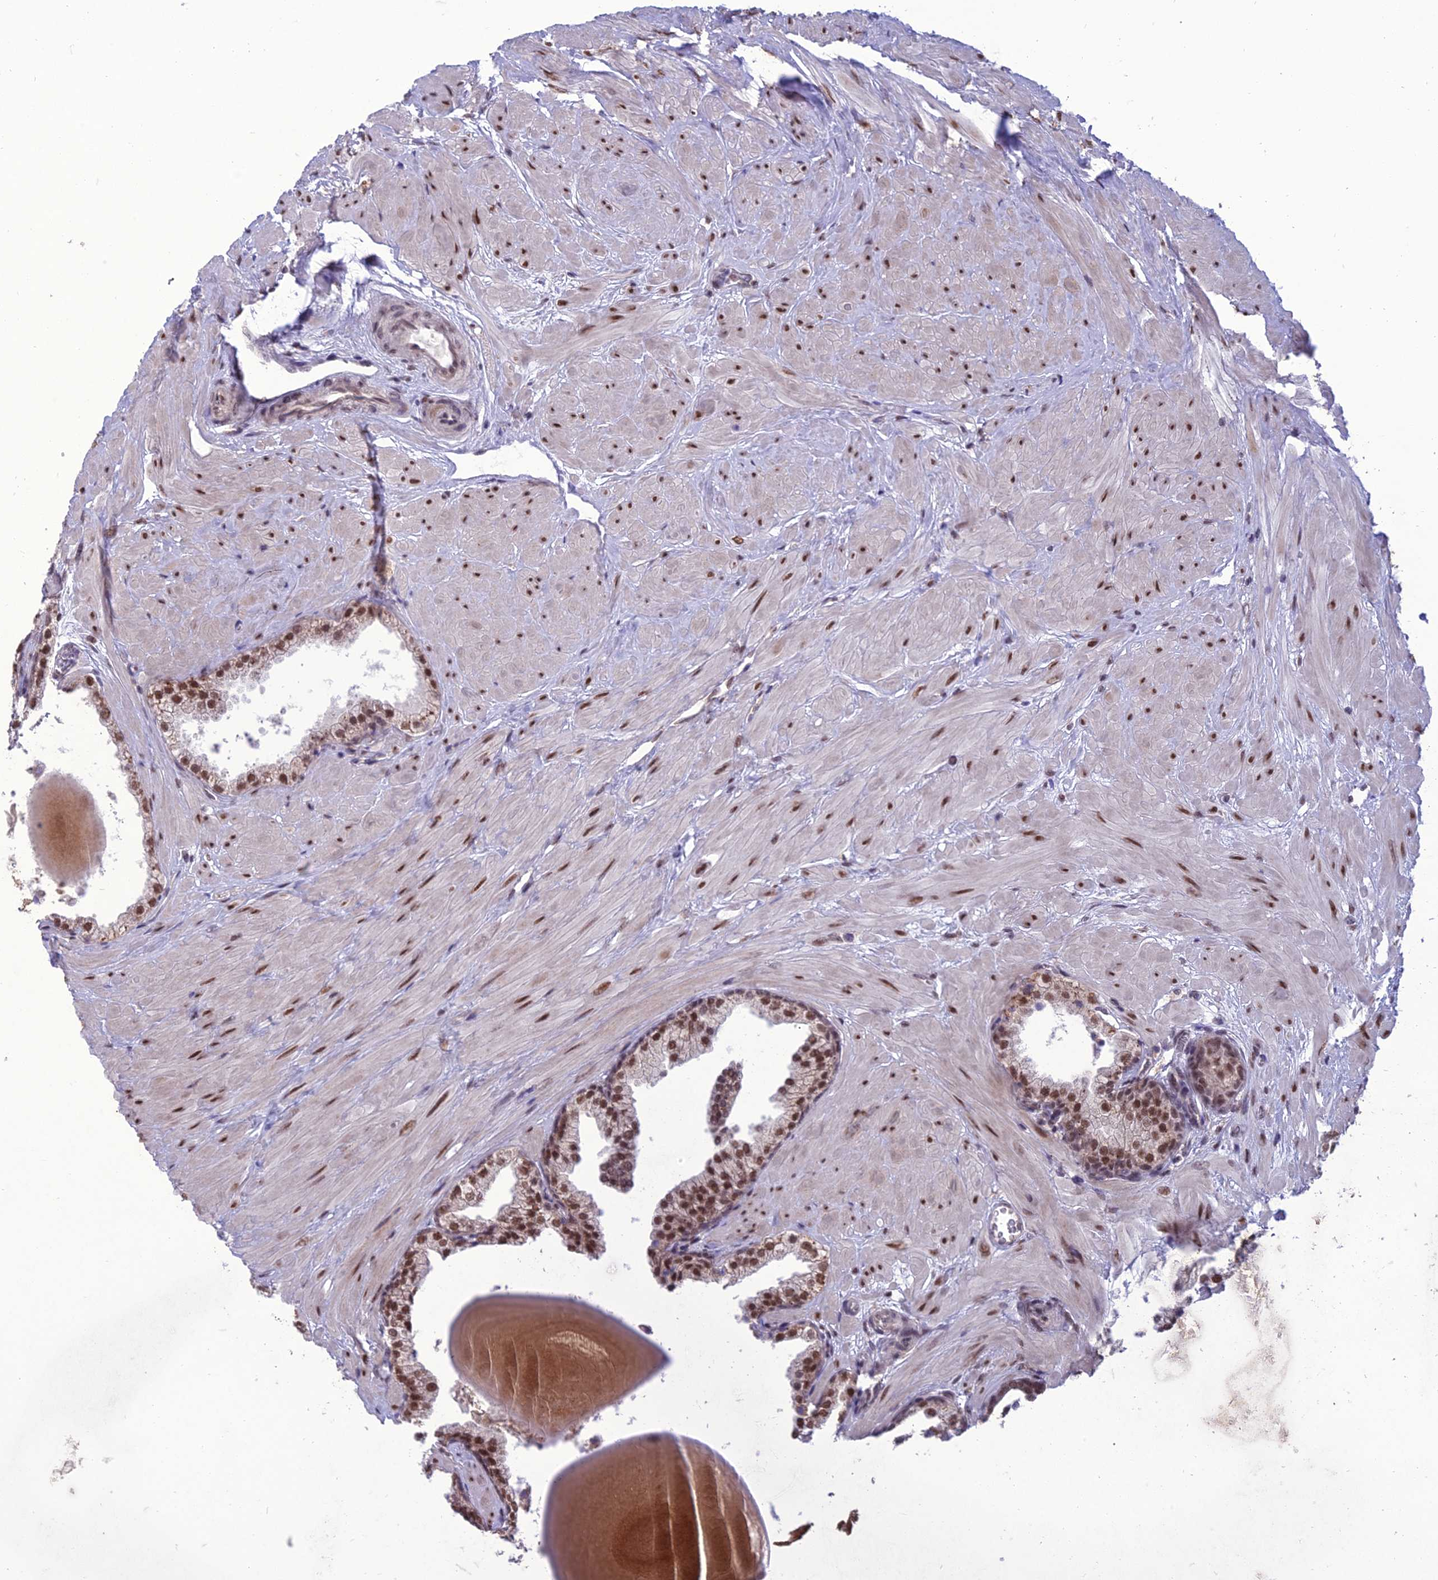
{"staining": {"intensity": "moderate", "quantity": ">75%", "location": "nuclear"}, "tissue": "prostate", "cell_type": "Glandular cells", "image_type": "normal", "snomed": [{"axis": "morphology", "description": "Normal tissue, NOS"}, {"axis": "topography", "description": "Prostate"}], "caption": "Protein staining reveals moderate nuclear staining in about >75% of glandular cells in normal prostate.", "gene": "RANBP3", "patient": {"sex": "male", "age": 48}}